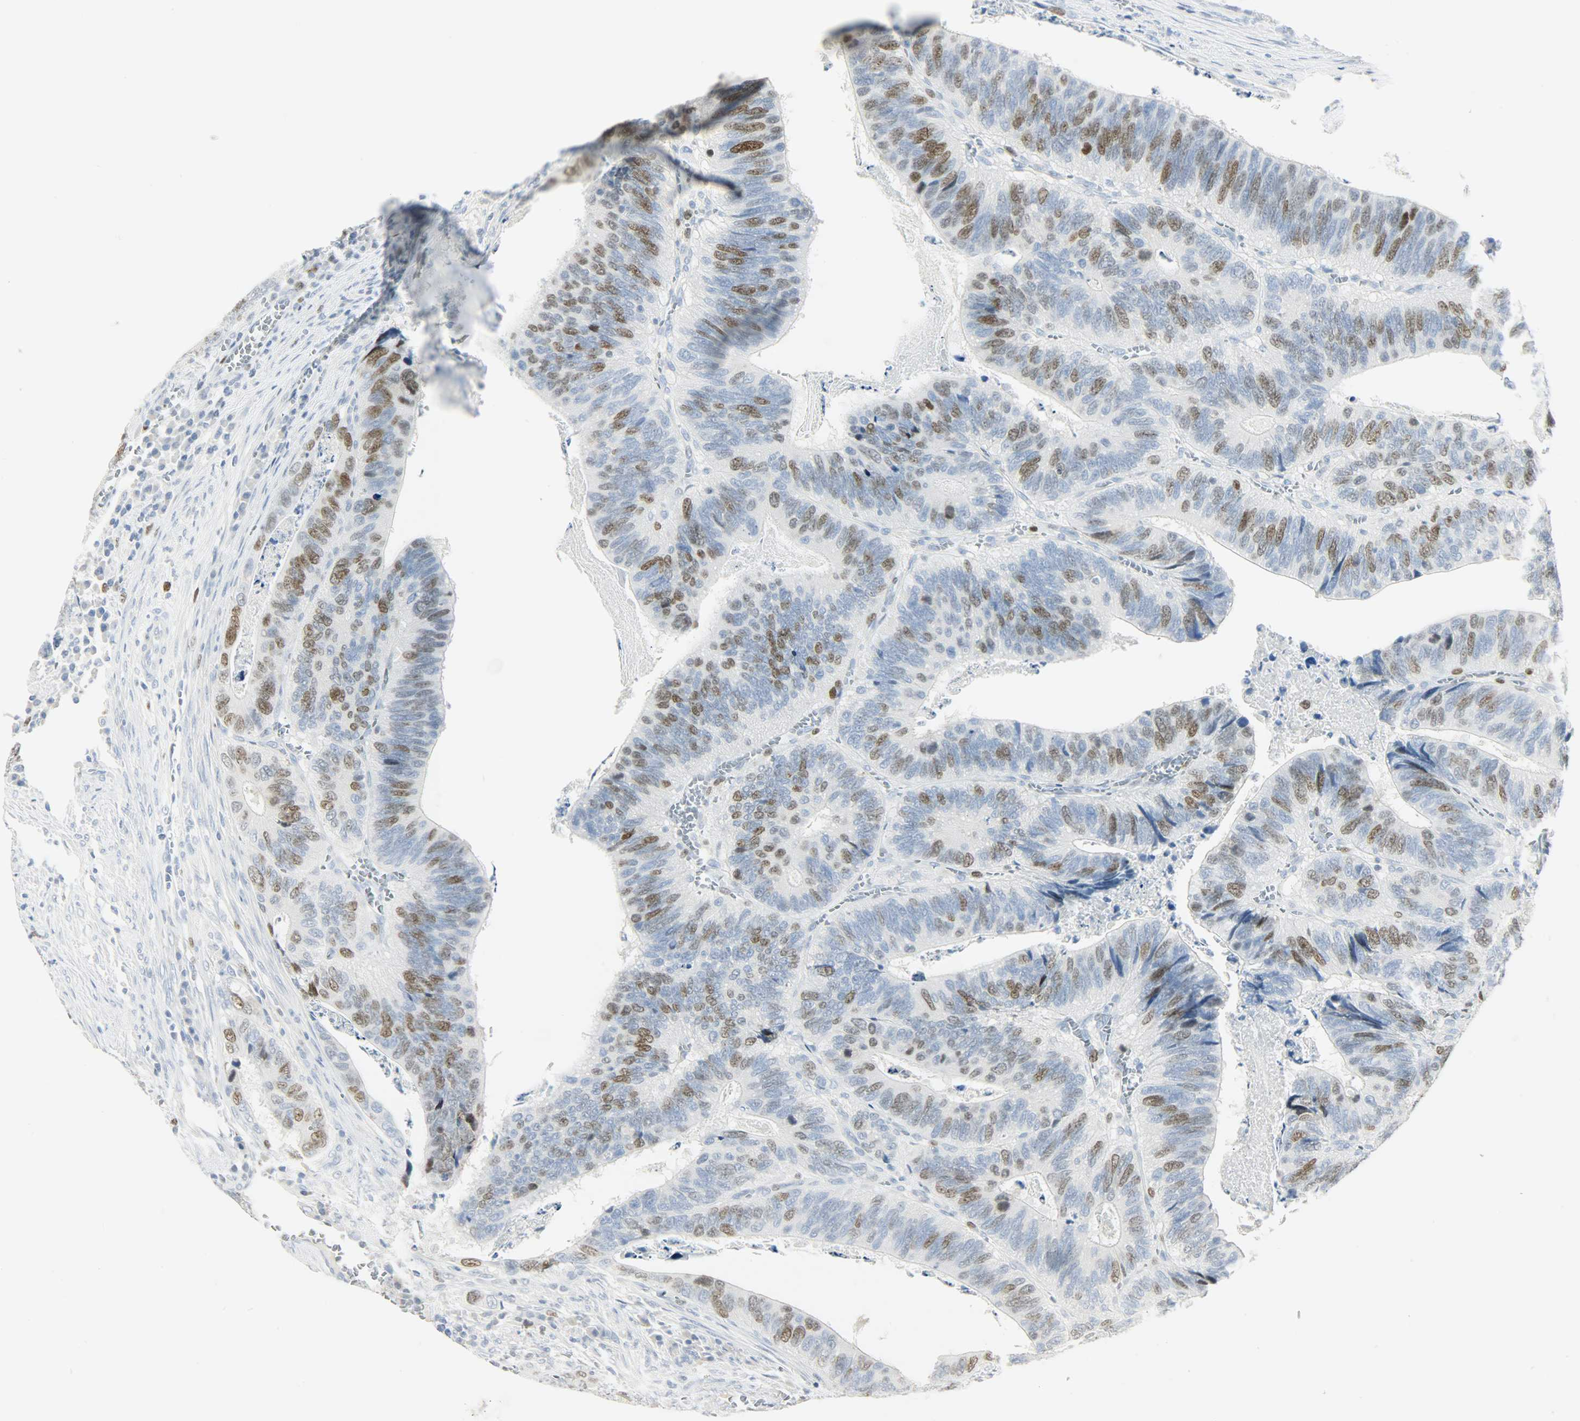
{"staining": {"intensity": "moderate", "quantity": "25%-75%", "location": "nuclear"}, "tissue": "colorectal cancer", "cell_type": "Tumor cells", "image_type": "cancer", "snomed": [{"axis": "morphology", "description": "Adenocarcinoma, NOS"}, {"axis": "topography", "description": "Colon"}], "caption": "Colorectal cancer (adenocarcinoma) tissue exhibits moderate nuclear staining in about 25%-75% of tumor cells (DAB = brown stain, brightfield microscopy at high magnification).", "gene": "HELLS", "patient": {"sex": "male", "age": 72}}